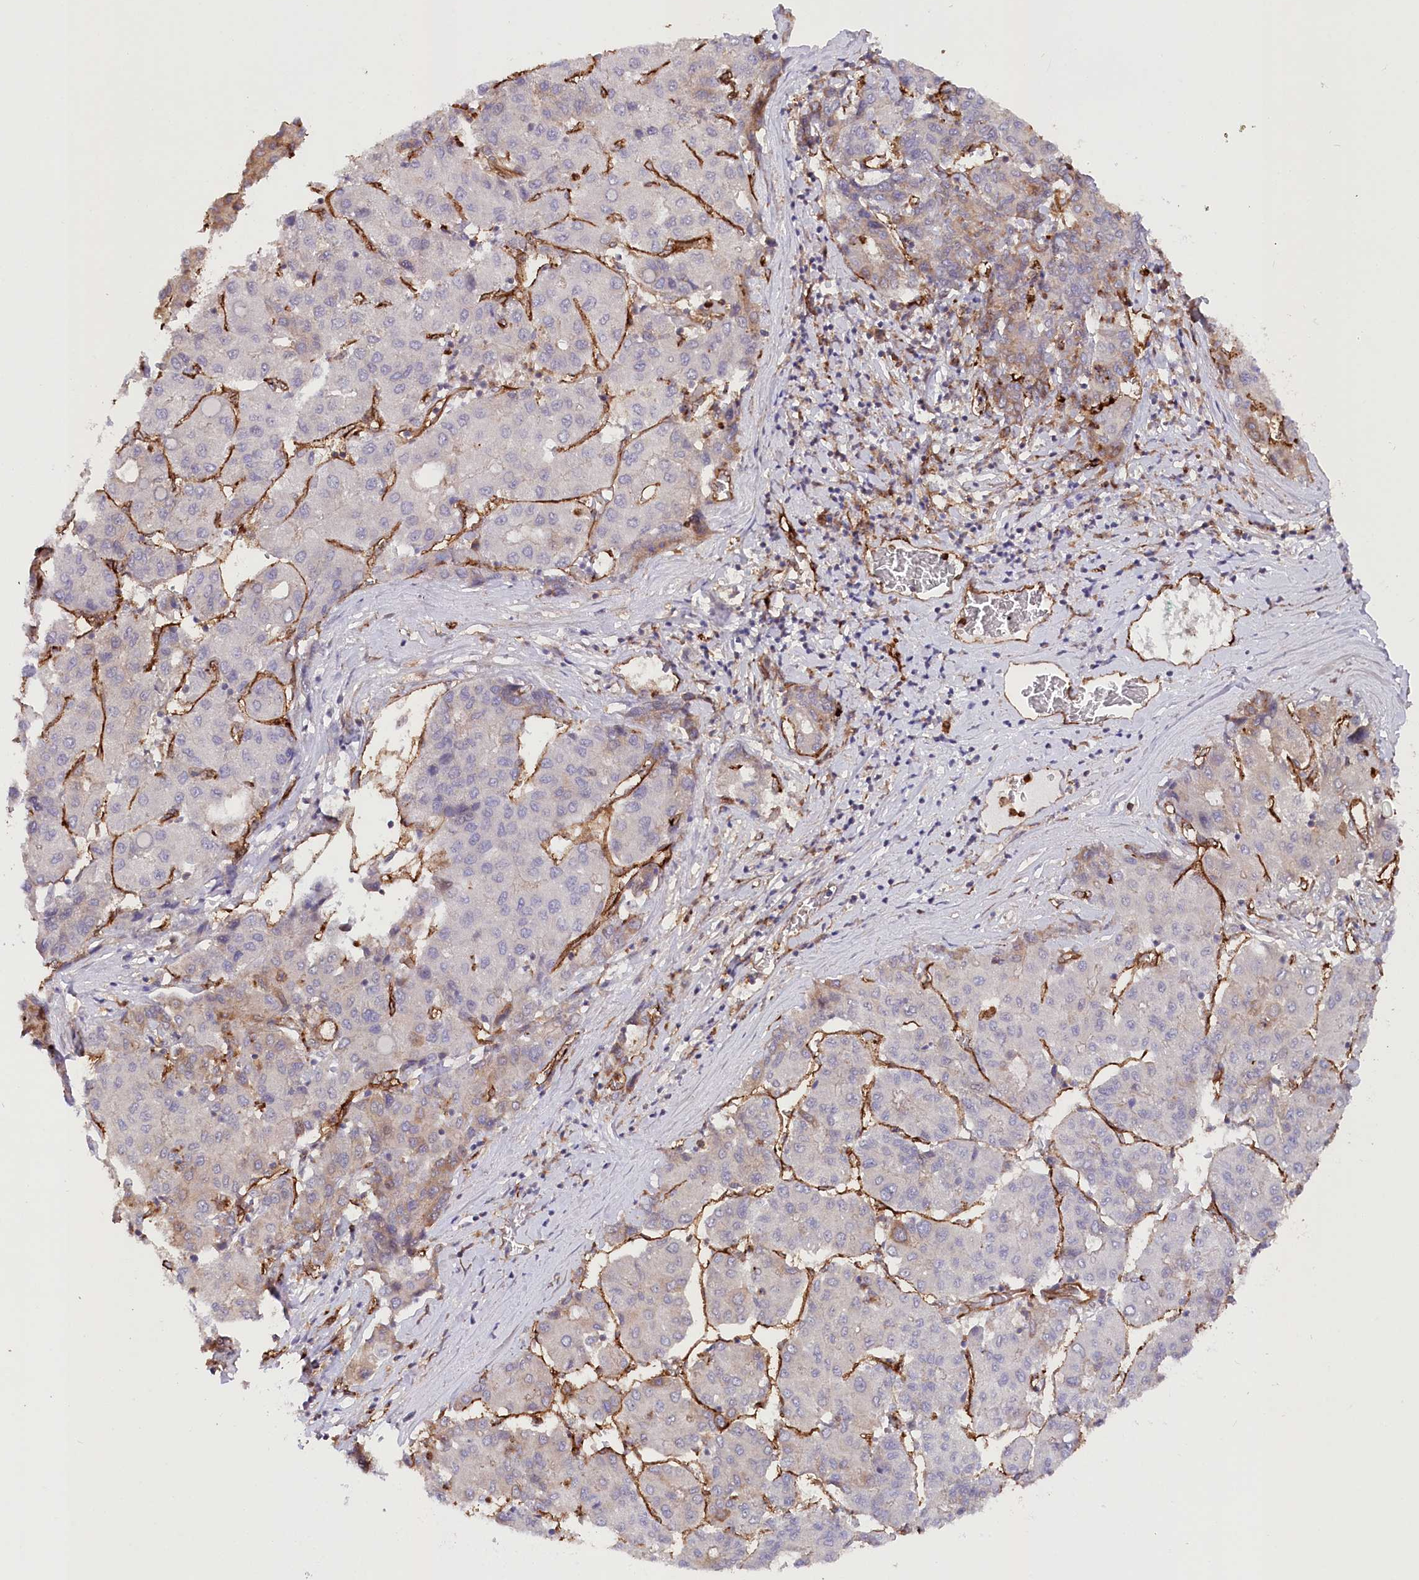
{"staining": {"intensity": "weak", "quantity": "25%-75%", "location": "cytoplasmic/membranous"}, "tissue": "liver cancer", "cell_type": "Tumor cells", "image_type": "cancer", "snomed": [{"axis": "morphology", "description": "Carcinoma, Hepatocellular, NOS"}, {"axis": "topography", "description": "Liver"}], "caption": "Human liver cancer stained with a protein marker exhibits weak staining in tumor cells.", "gene": "MTPAP", "patient": {"sex": "male", "age": 65}}